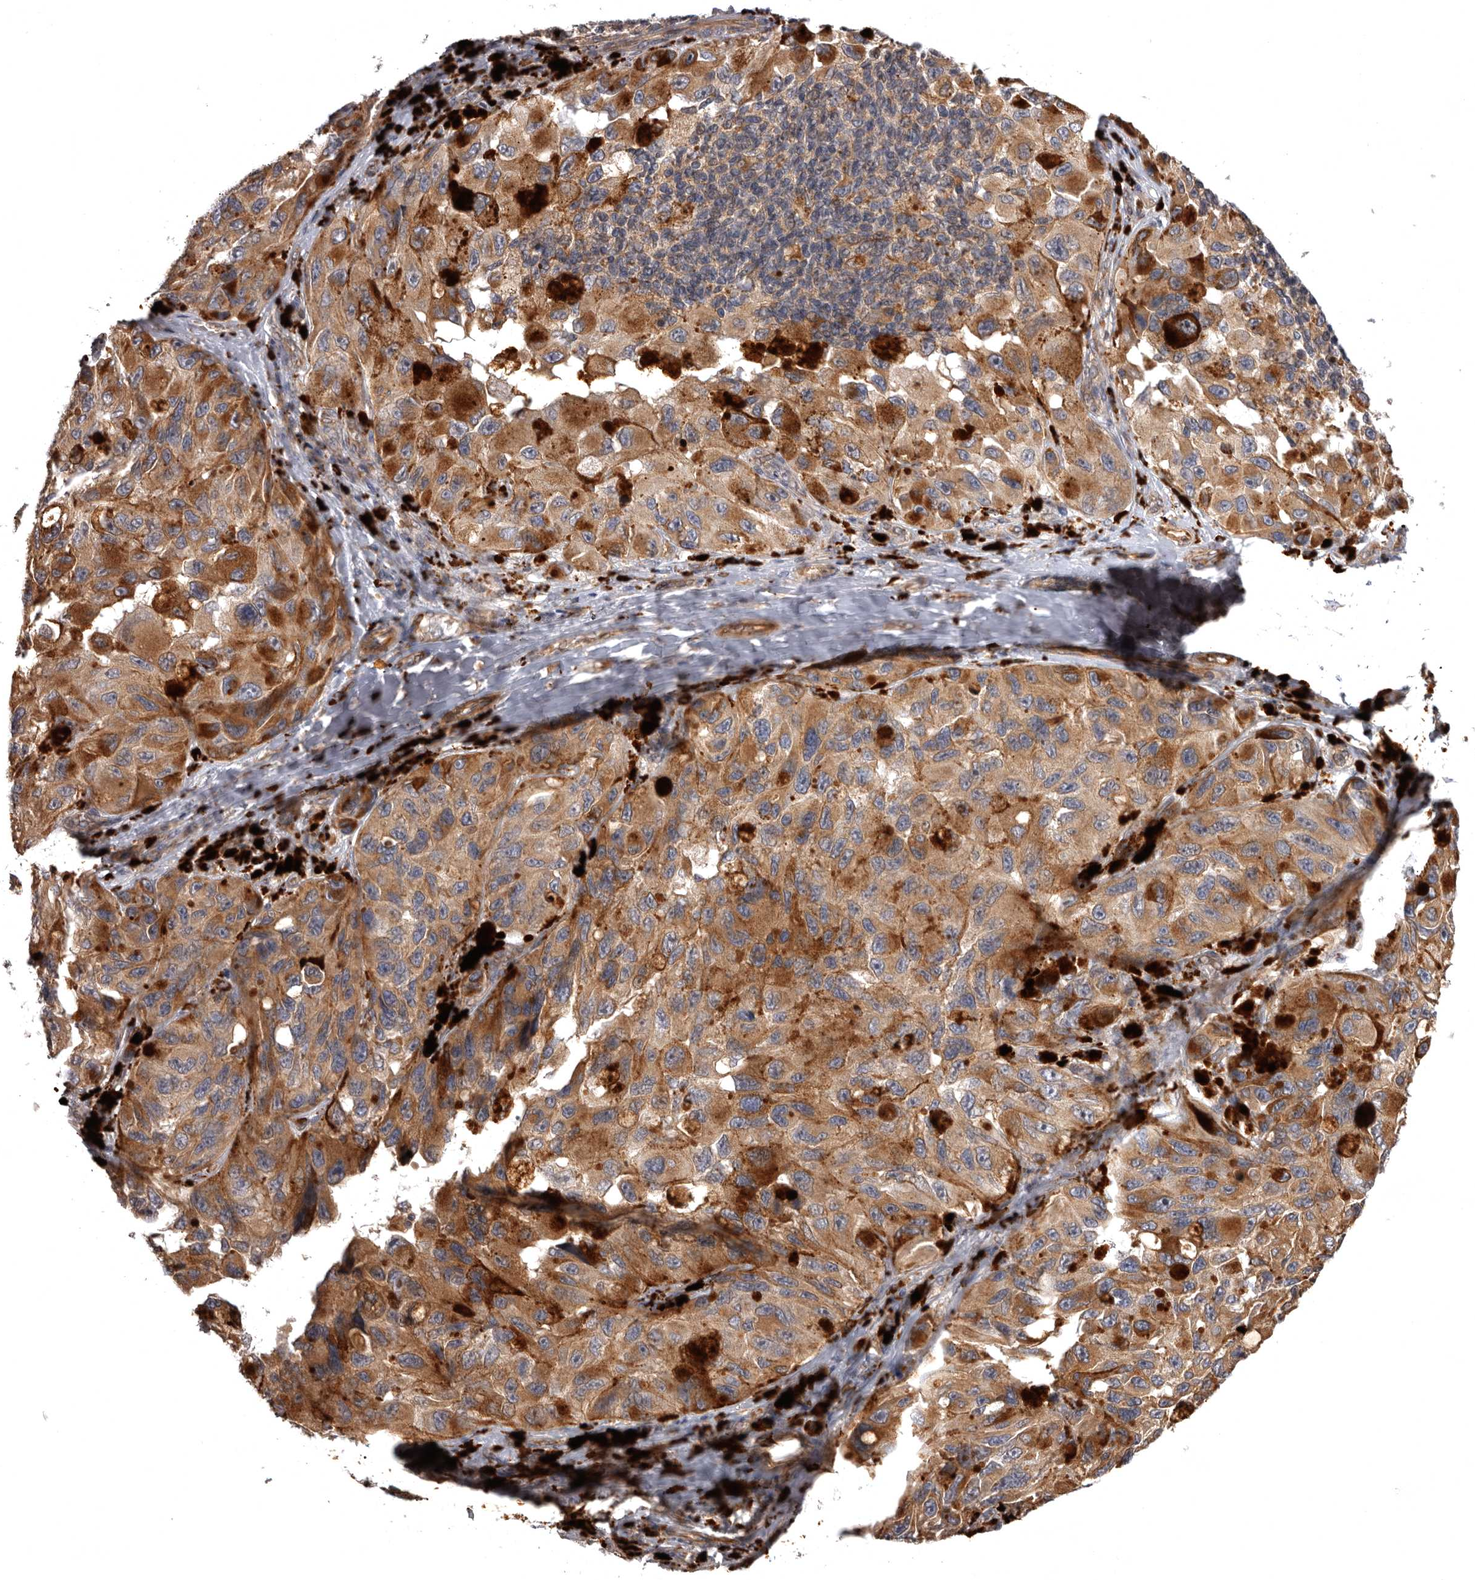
{"staining": {"intensity": "moderate", "quantity": ">75%", "location": "cytoplasmic/membranous"}, "tissue": "melanoma", "cell_type": "Tumor cells", "image_type": "cancer", "snomed": [{"axis": "morphology", "description": "Malignant melanoma, NOS"}, {"axis": "topography", "description": "Skin"}], "caption": "DAB (3,3'-diaminobenzidine) immunohistochemical staining of melanoma exhibits moderate cytoplasmic/membranous protein positivity in about >75% of tumor cells.", "gene": "ADCY2", "patient": {"sex": "female", "age": 73}}